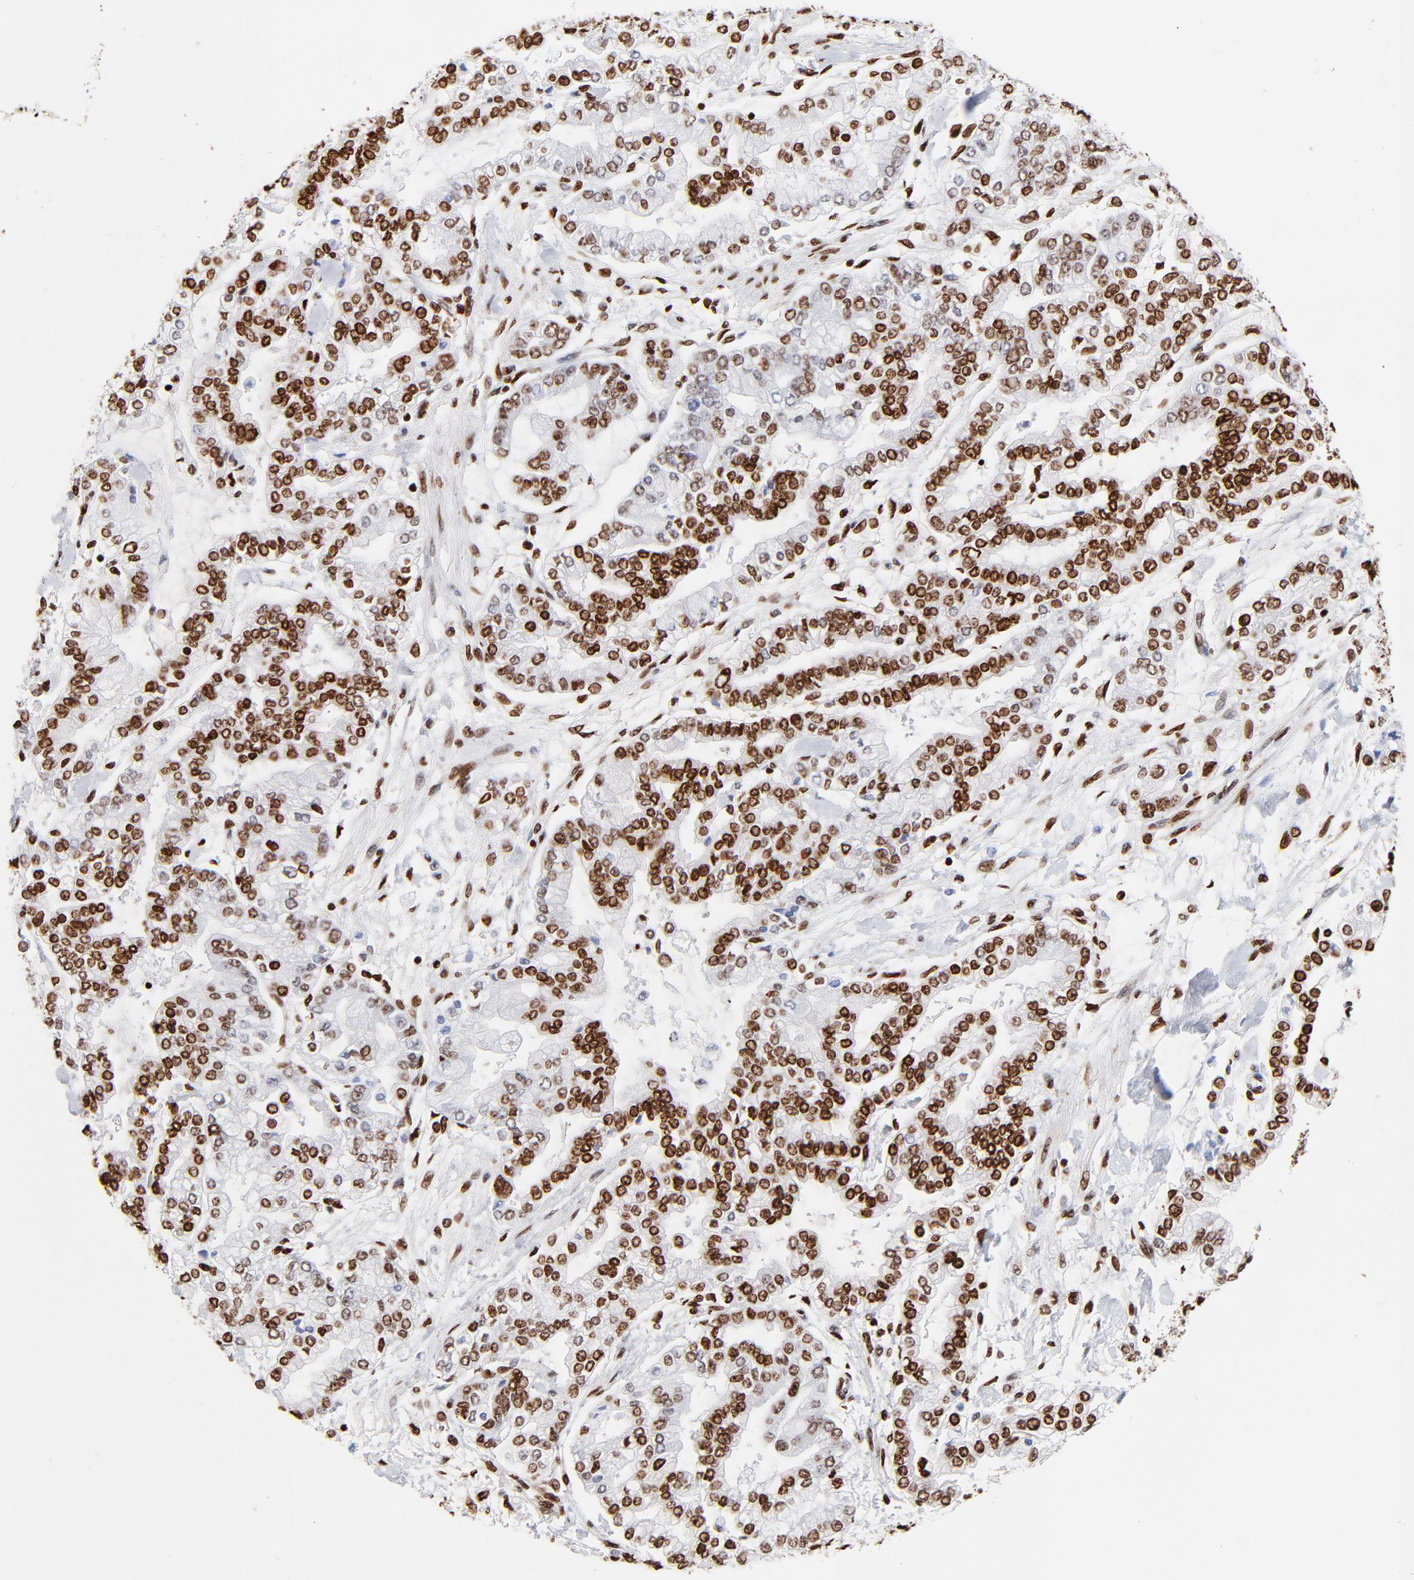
{"staining": {"intensity": "strong", "quantity": ">75%", "location": "nuclear"}, "tissue": "stomach cancer", "cell_type": "Tumor cells", "image_type": "cancer", "snomed": [{"axis": "morphology", "description": "Normal tissue, NOS"}, {"axis": "morphology", "description": "Adenocarcinoma, NOS"}, {"axis": "topography", "description": "Stomach, upper"}, {"axis": "topography", "description": "Stomach"}], "caption": "An IHC histopathology image of neoplastic tissue is shown. Protein staining in brown highlights strong nuclear positivity in stomach adenocarcinoma within tumor cells.", "gene": "FBH1", "patient": {"sex": "male", "age": 76}}